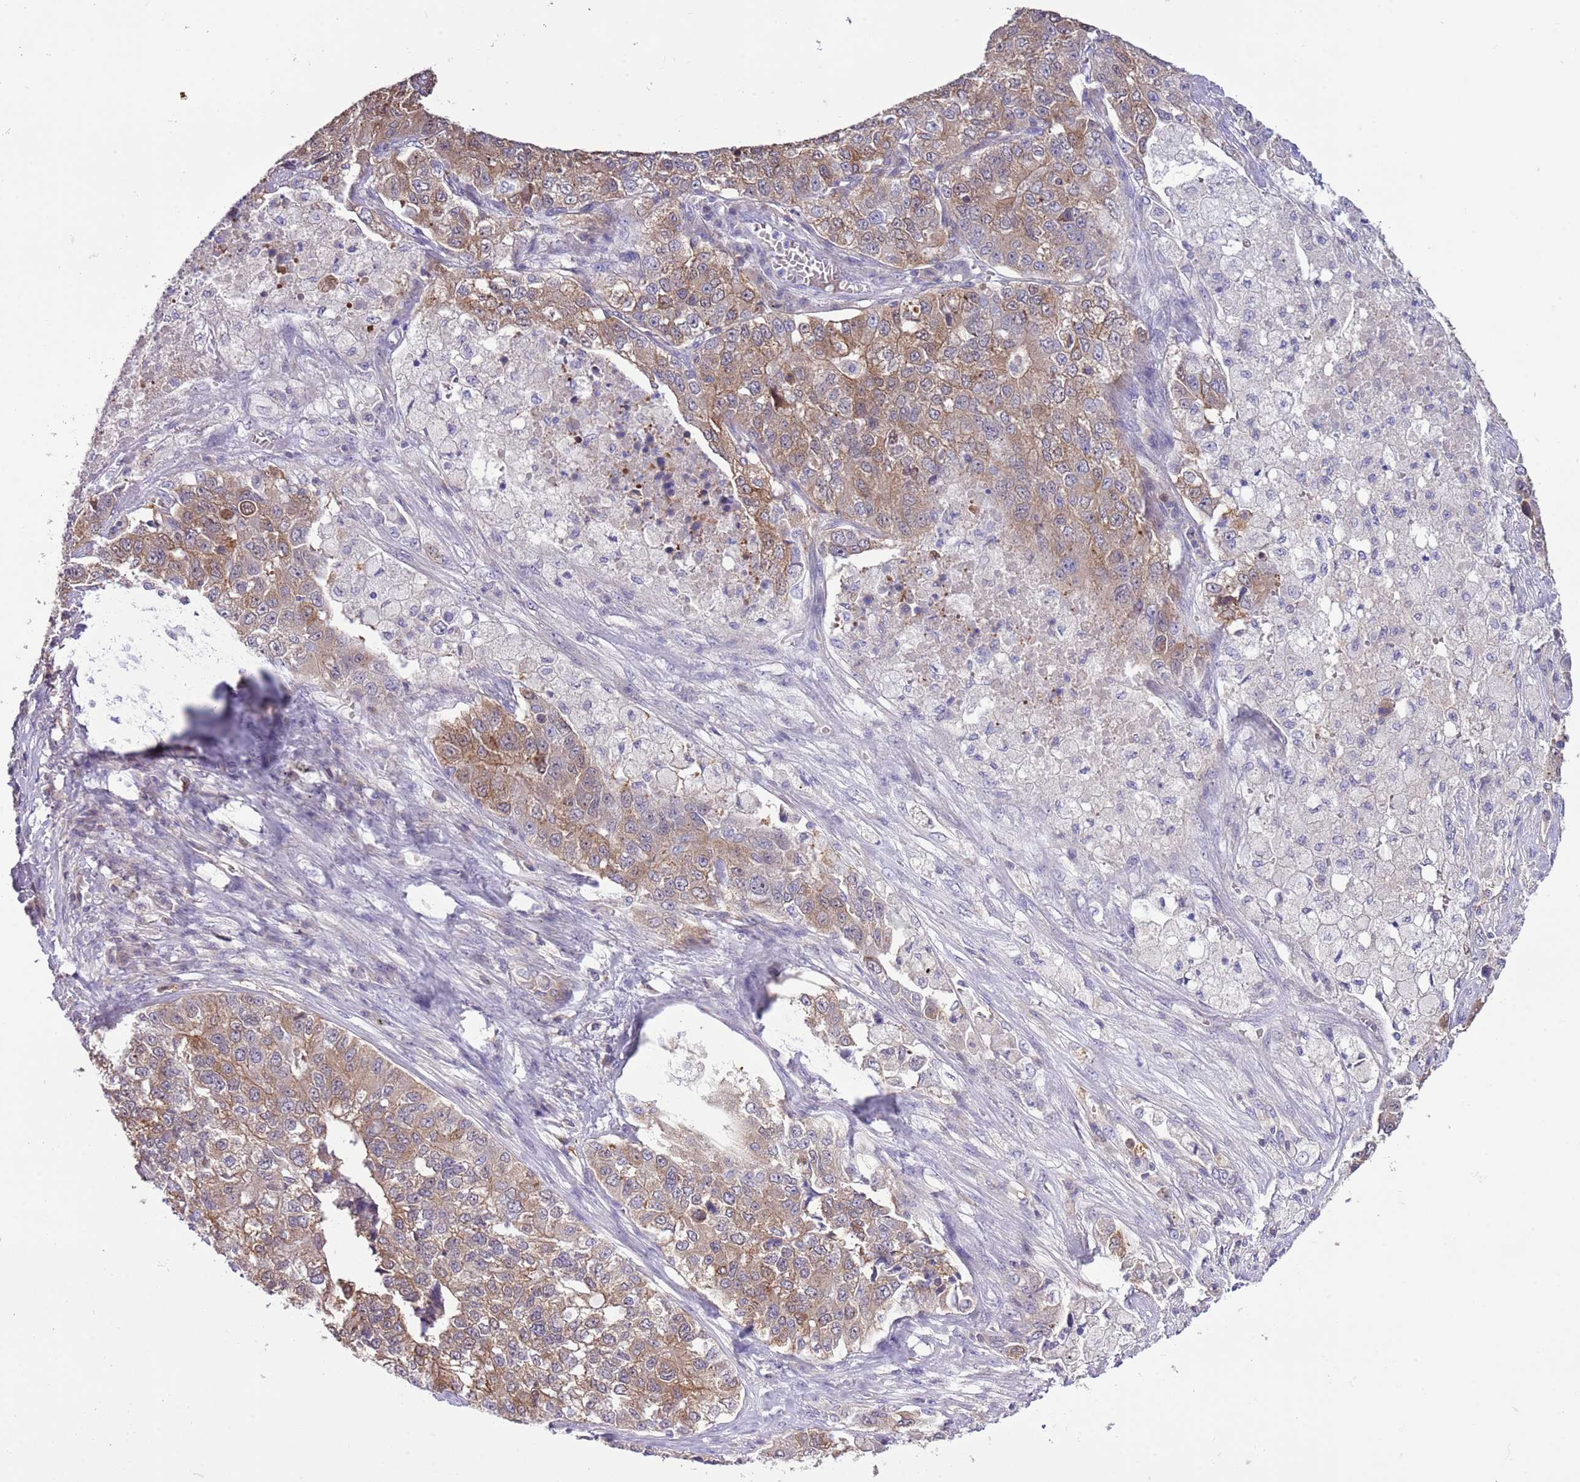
{"staining": {"intensity": "moderate", "quantity": ">75%", "location": "cytoplasmic/membranous"}, "tissue": "lung cancer", "cell_type": "Tumor cells", "image_type": "cancer", "snomed": [{"axis": "morphology", "description": "Adenocarcinoma, NOS"}, {"axis": "topography", "description": "Lung"}], "caption": "An IHC photomicrograph of tumor tissue is shown. Protein staining in brown shows moderate cytoplasmic/membranous positivity in lung cancer (adenocarcinoma) within tumor cells.", "gene": "PRR32", "patient": {"sex": "male", "age": 49}}